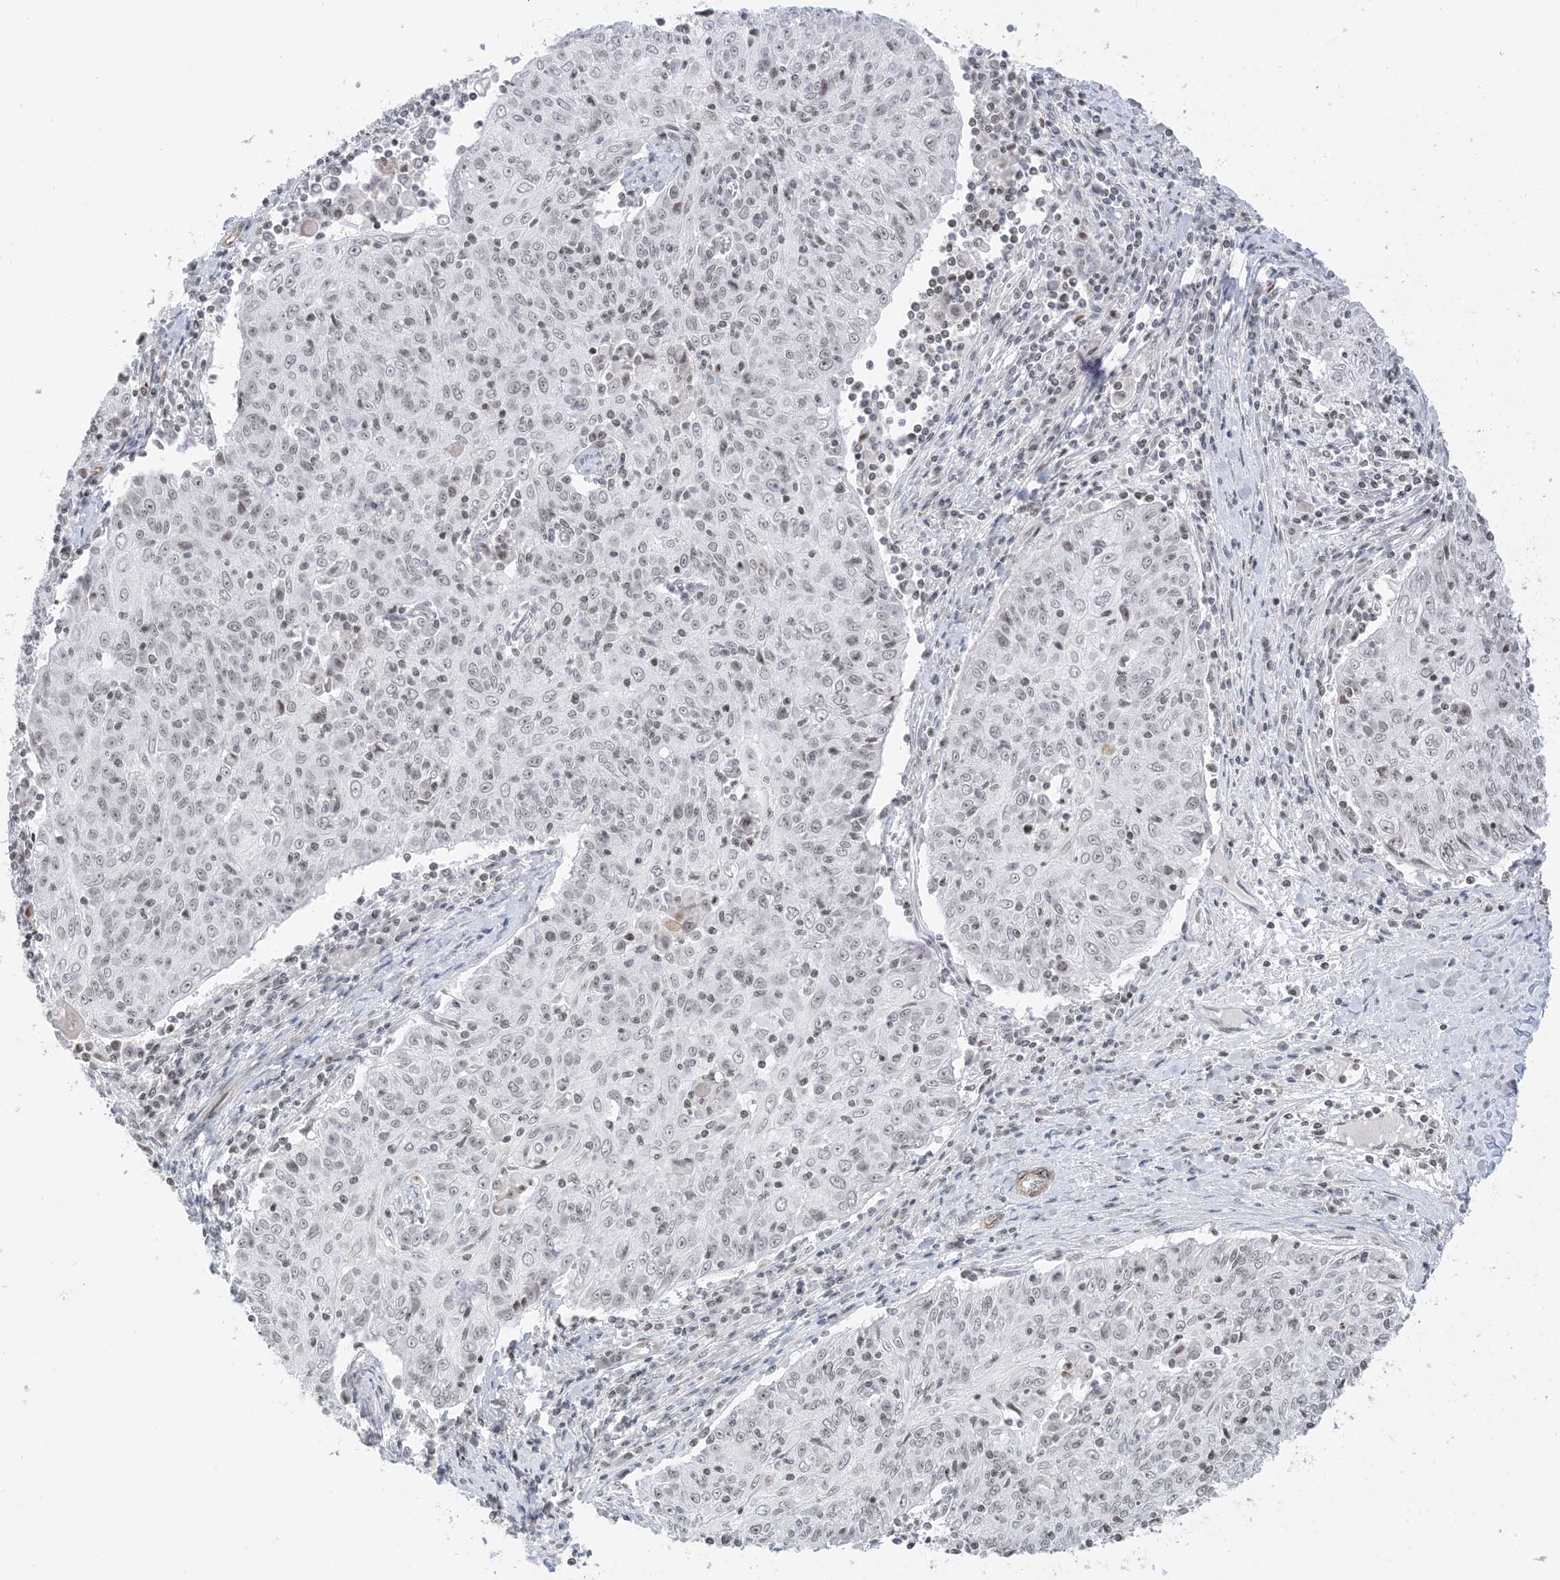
{"staining": {"intensity": "weak", "quantity": "<25%", "location": "nuclear"}, "tissue": "cervical cancer", "cell_type": "Tumor cells", "image_type": "cancer", "snomed": [{"axis": "morphology", "description": "Squamous cell carcinoma, NOS"}, {"axis": "topography", "description": "Cervix"}], "caption": "Histopathology image shows no protein expression in tumor cells of cervical squamous cell carcinoma tissue.", "gene": "METAP1D", "patient": {"sex": "female", "age": 48}}